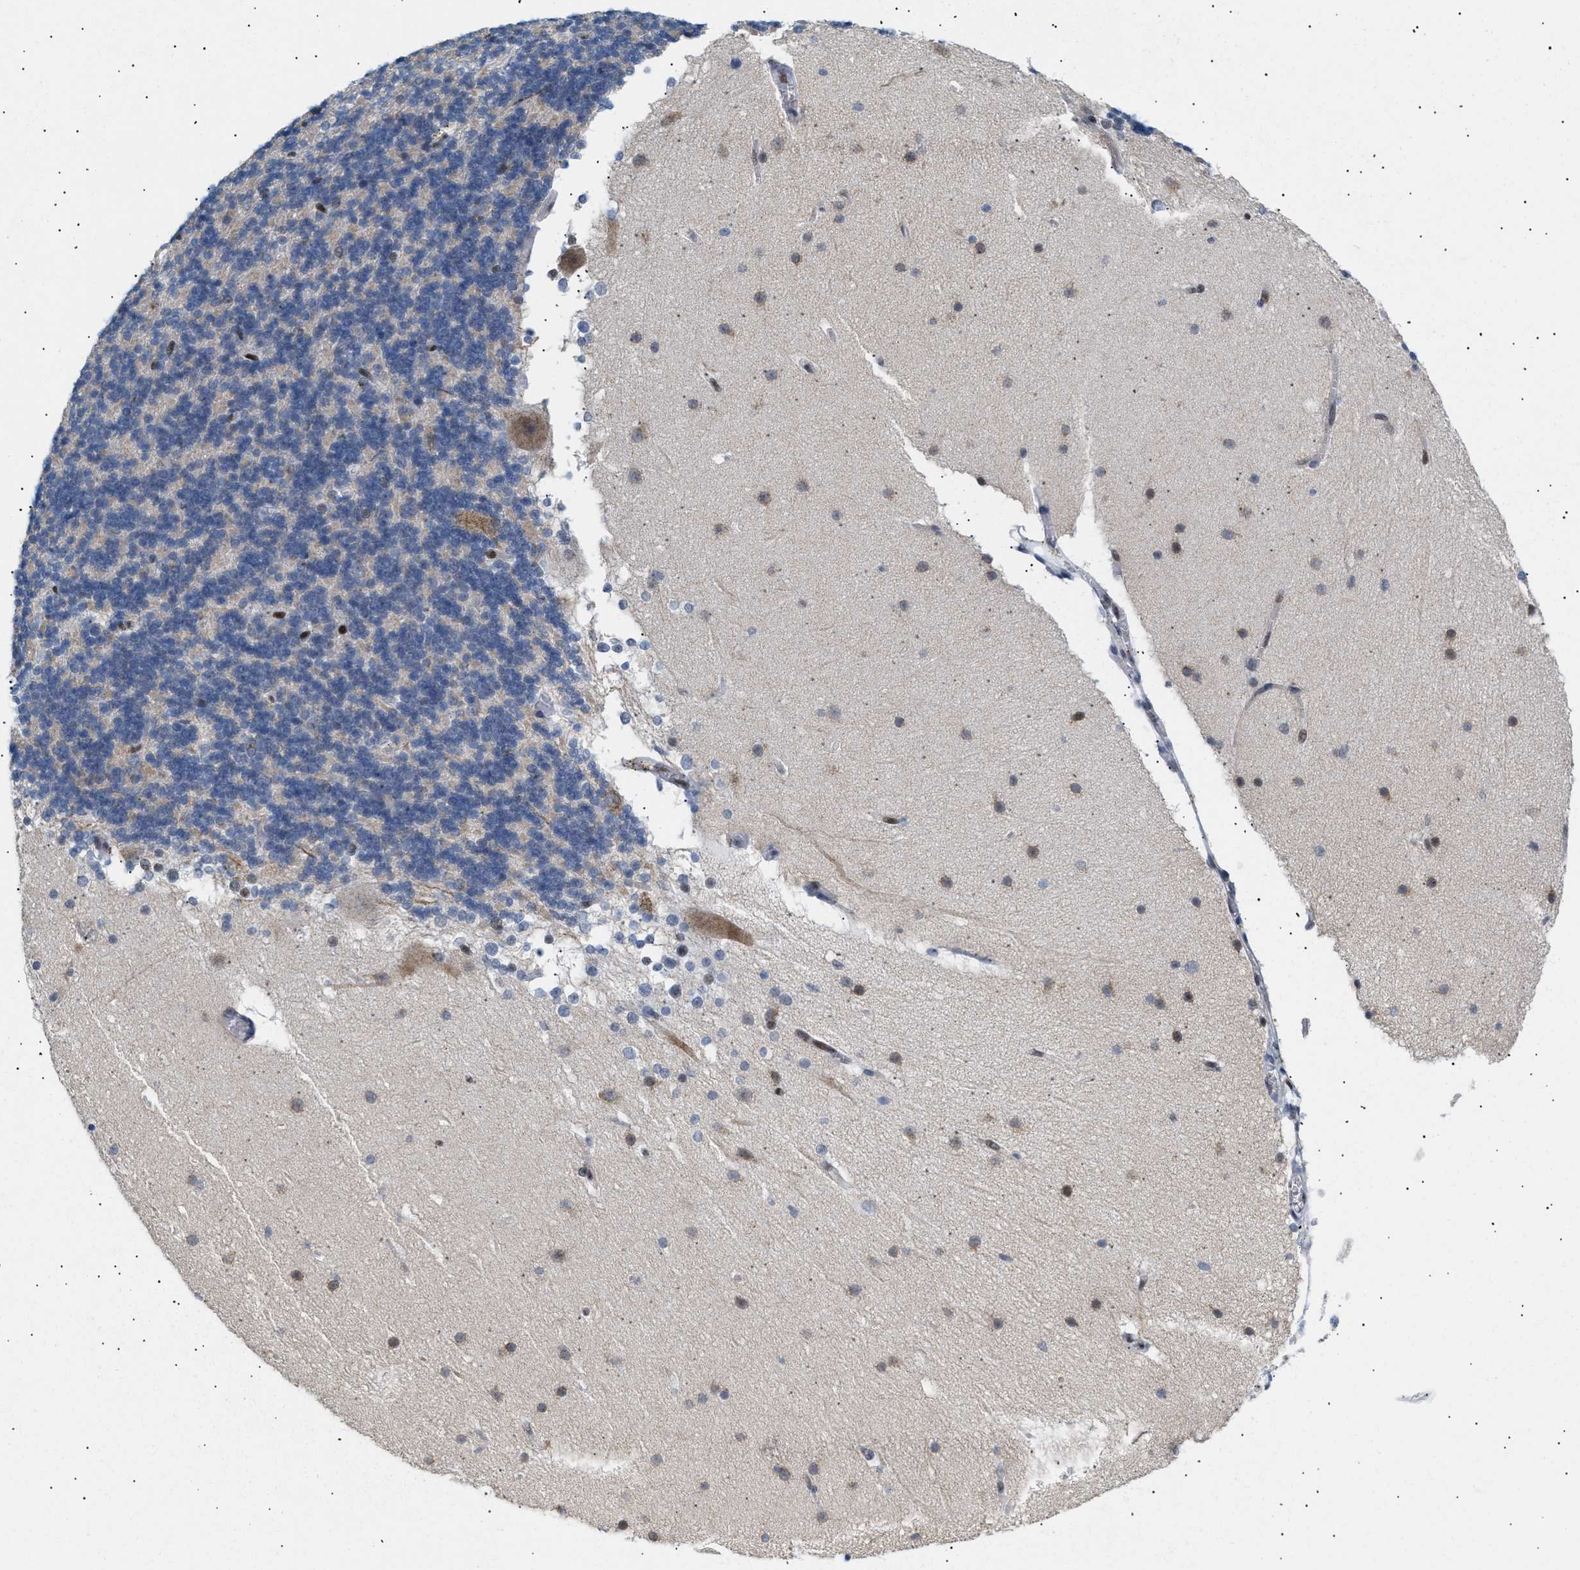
{"staining": {"intensity": "moderate", "quantity": "<25%", "location": "nuclear"}, "tissue": "cerebellum", "cell_type": "Cells in granular layer", "image_type": "normal", "snomed": [{"axis": "morphology", "description": "Normal tissue, NOS"}, {"axis": "topography", "description": "Cerebellum"}], "caption": "The immunohistochemical stain labels moderate nuclear positivity in cells in granular layer of normal cerebellum.", "gene": "PPARD", "patient": {"sex": "female", "age": 19}}